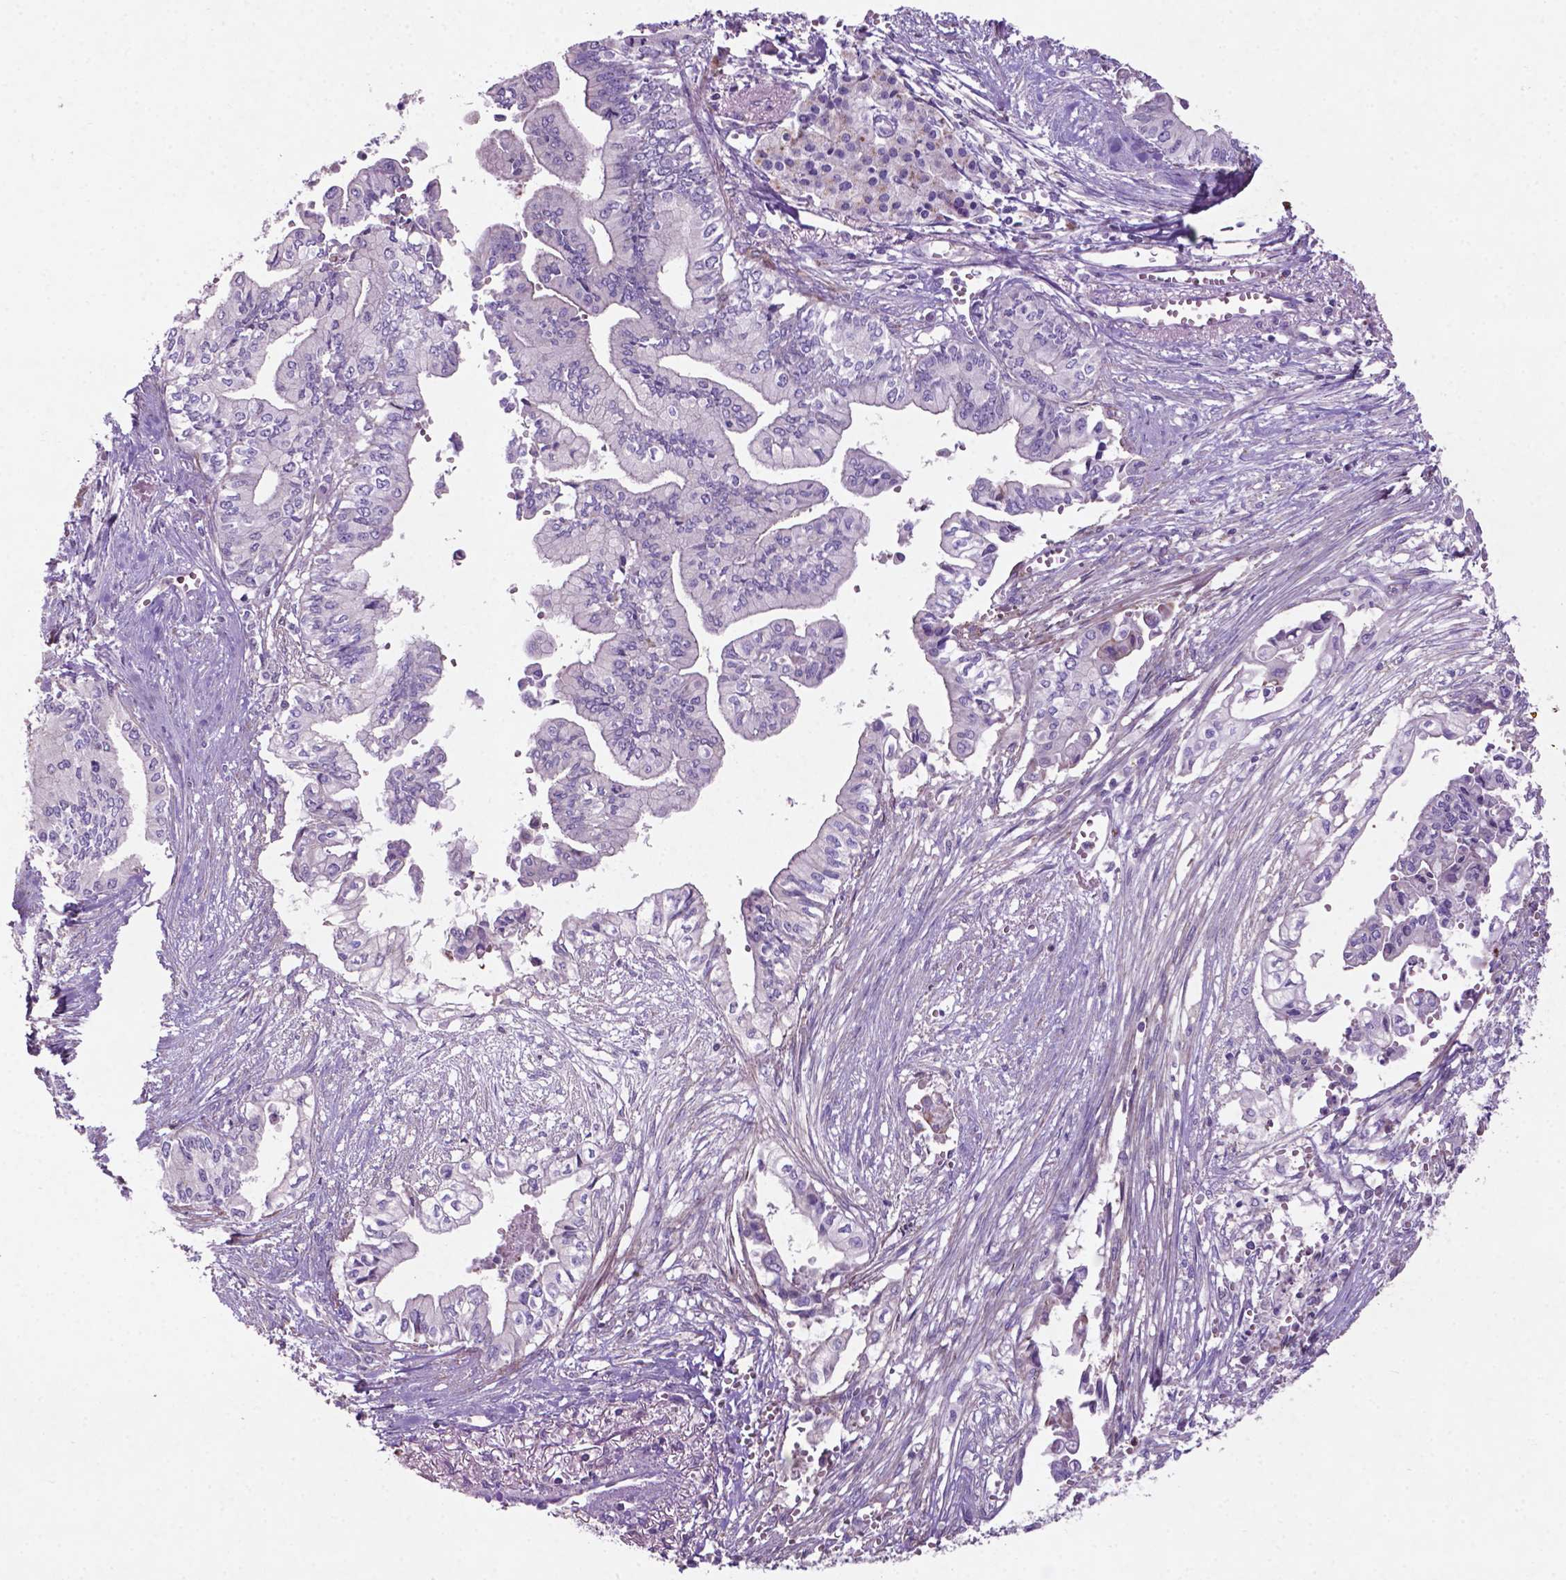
{"staining": {"intensity": "negative", "quantity": "none", "location": "none"}, "tissue": "pancreatic cancer", "cell_type": "Tumor cells", "image_type": "cancer", "snomed": [{"axis": "morphology", "description": "Adenocarcinoma, NOS"}, {"axis": "topography", "description": "Pancreas"}], "caption": "This histopathology image is of pancreatic adenocarcinoma stained with immunohistochemistry (IHC) to label a protein in brown with the nuclei are counter-stained blue. There is no positivity in tumor cells. Nuclei are stained in blue.", "gene": "BMP4", "patient": {"sex": "female", "age": 61}}